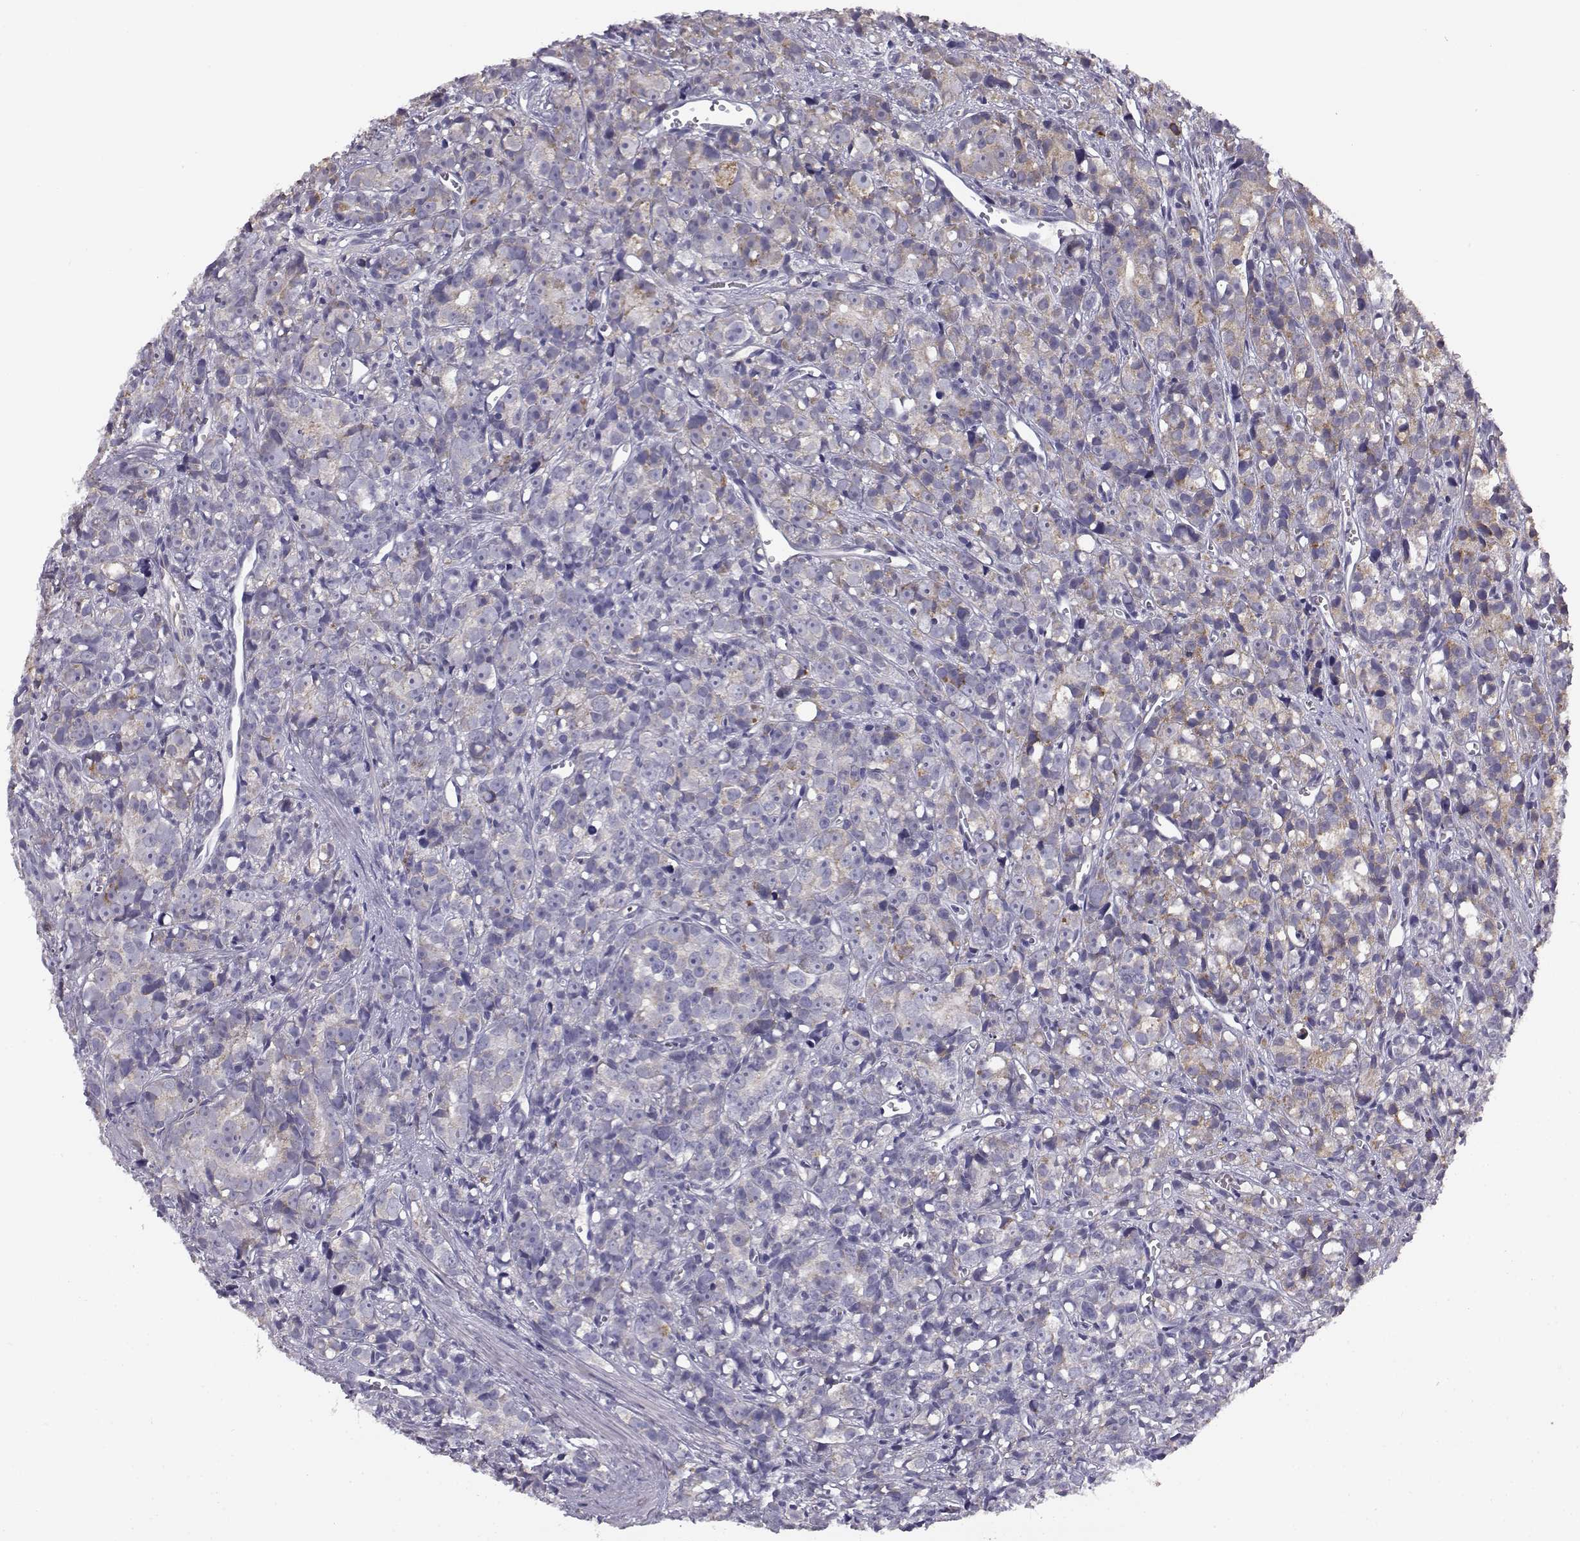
{"staining": {"intensity": "negative", "quantity": "none", "location": "none"}, "tissue": "prostate cancer", "cell_type": "Tumor cells", "image_type": "cancer", "snomed": [{"axis": "morphology", "description": "Adenocarcinoma, High grade"}, {"axis": "topography", "description": "Prostate"}], "caption": "Tumor cells show no significant protein positivity in prostate high-grade adenocarcinoma.", "gene": "KCNMB4", "patient": {"sex": "male", "age": 77}}